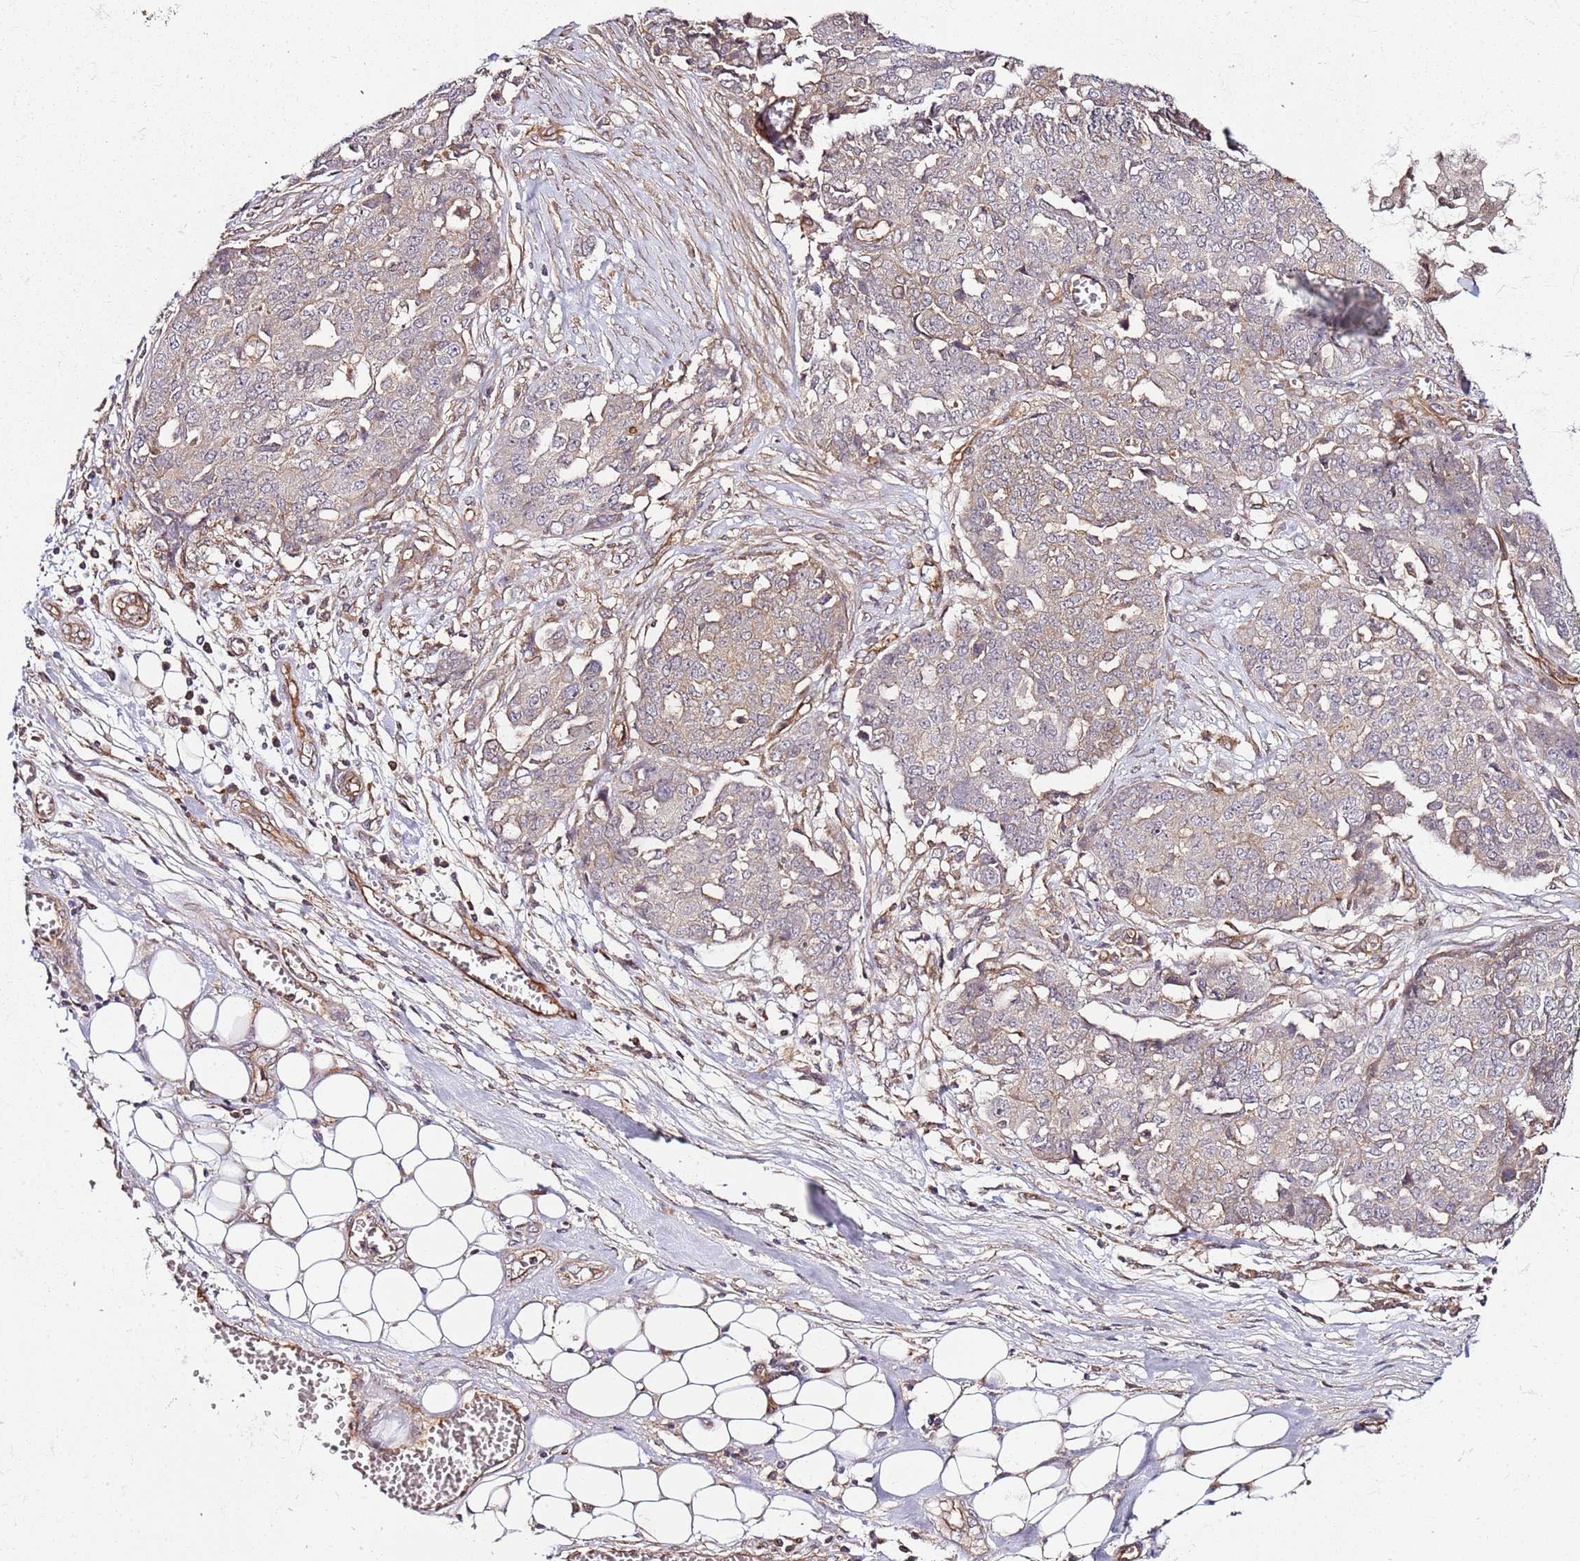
{"staining": {"intensity": "weak", "quantity": "25%-75%", "location": "cytoplasmic/membranous"}, "tissue": "ovarian cancer", "cell_type": "Tumor cells", "image_type": "cancer", "snomed": [{"axis": "morphology", "description": "Cystadenocarcinoma, serous, NOS"}, {"axis": "topography", "description": "Soft tissue"}, {"axis": "topography", "description": "Ovary"}], "caption": "Protein staining reveals weak cytoplasmic/membranous staining in approximately 25%-75% of tumor cells in serous cystadenocarcinoma (ovarian).", "gene": "CCNYL1", "patient": {"sex": "female", "age": 57}}